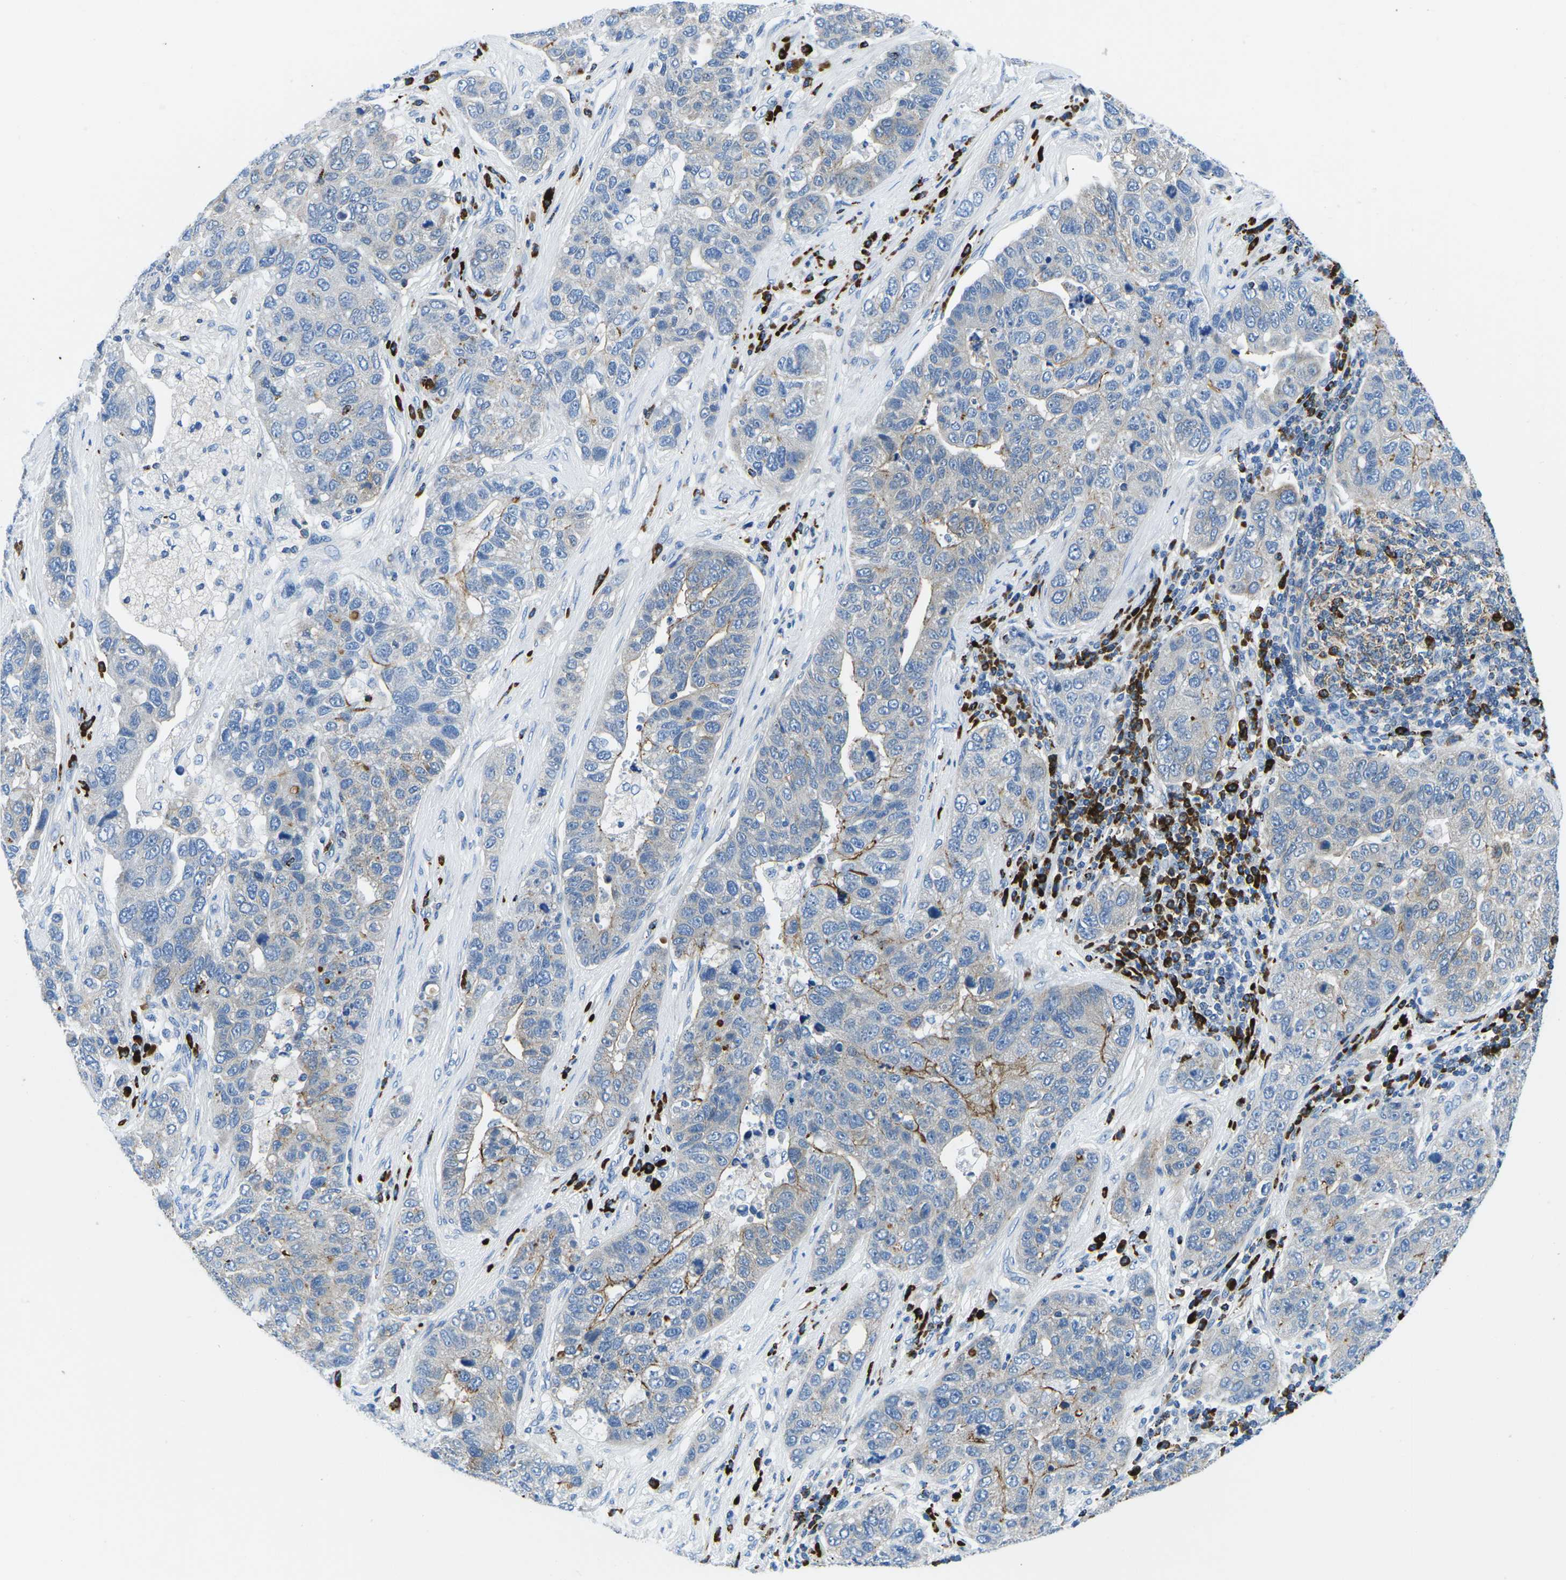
{"staining": {"intensity": "weak", "quantity": "<25%", "location": "cytoplasmic/membranous"}, "tissue": "pancreatic cancer", "cell_type": "Tumor cells", "image_type": "cancer", "snomed": [{"axis": "morphology", "description": "Adenocarcinoma, NOS"}, {"axis": "topography", "description": "Pancreas"}], "caption": "Photomicrograph shows no protein positivity in tumor cells of pancreatic adenocarcinoma tissue. (Immunohistochemistry (ihc), brightfield microscopy, high magnification).", "gene": "MC4R", "patient": {"sex": "female", "age": 61}}